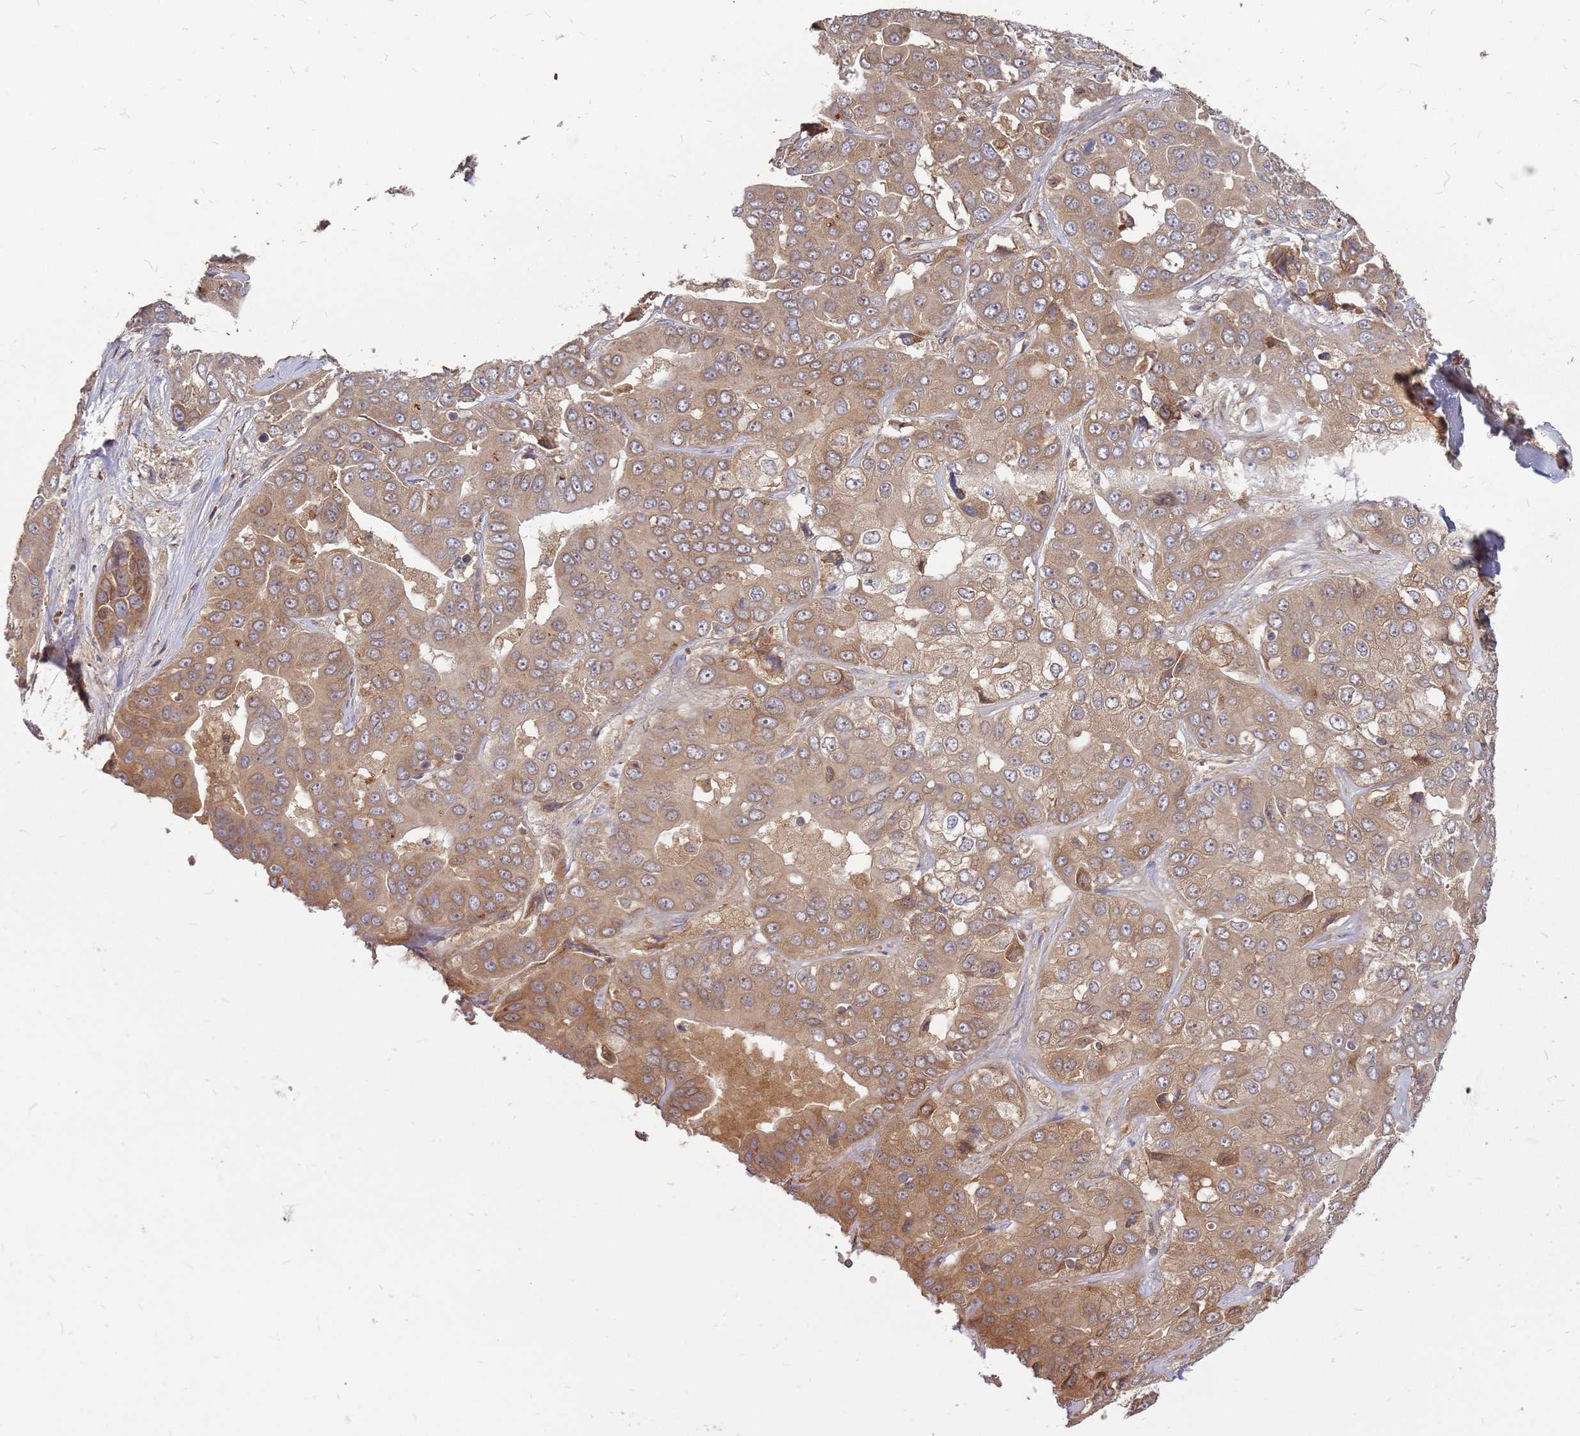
{"staining": {"intensity": "moderate", "quantity": ">75%", "location": "cytoplasmic/membranous"}, "tissue": "liver cancer", "cell_type": "Tumor cells", "image_type": "cancer", "snomed": [{"axis": "morphology", "description": "Cholangiocarcinoma"}, {"axis": "topography", "description": "Liver"}], "caption": "This photomicrograph shows liver cancer (cholangiocarcinoma) stained with immunohistochemistry (IHC) to label a protein in brown. The cytoplasmic/membranous of tumor cells show moderate positivity for the protein. Nuclei are counter-stained blue.", "gene": "NUDT14", "patient": {"sex": "female", "age": 52}}